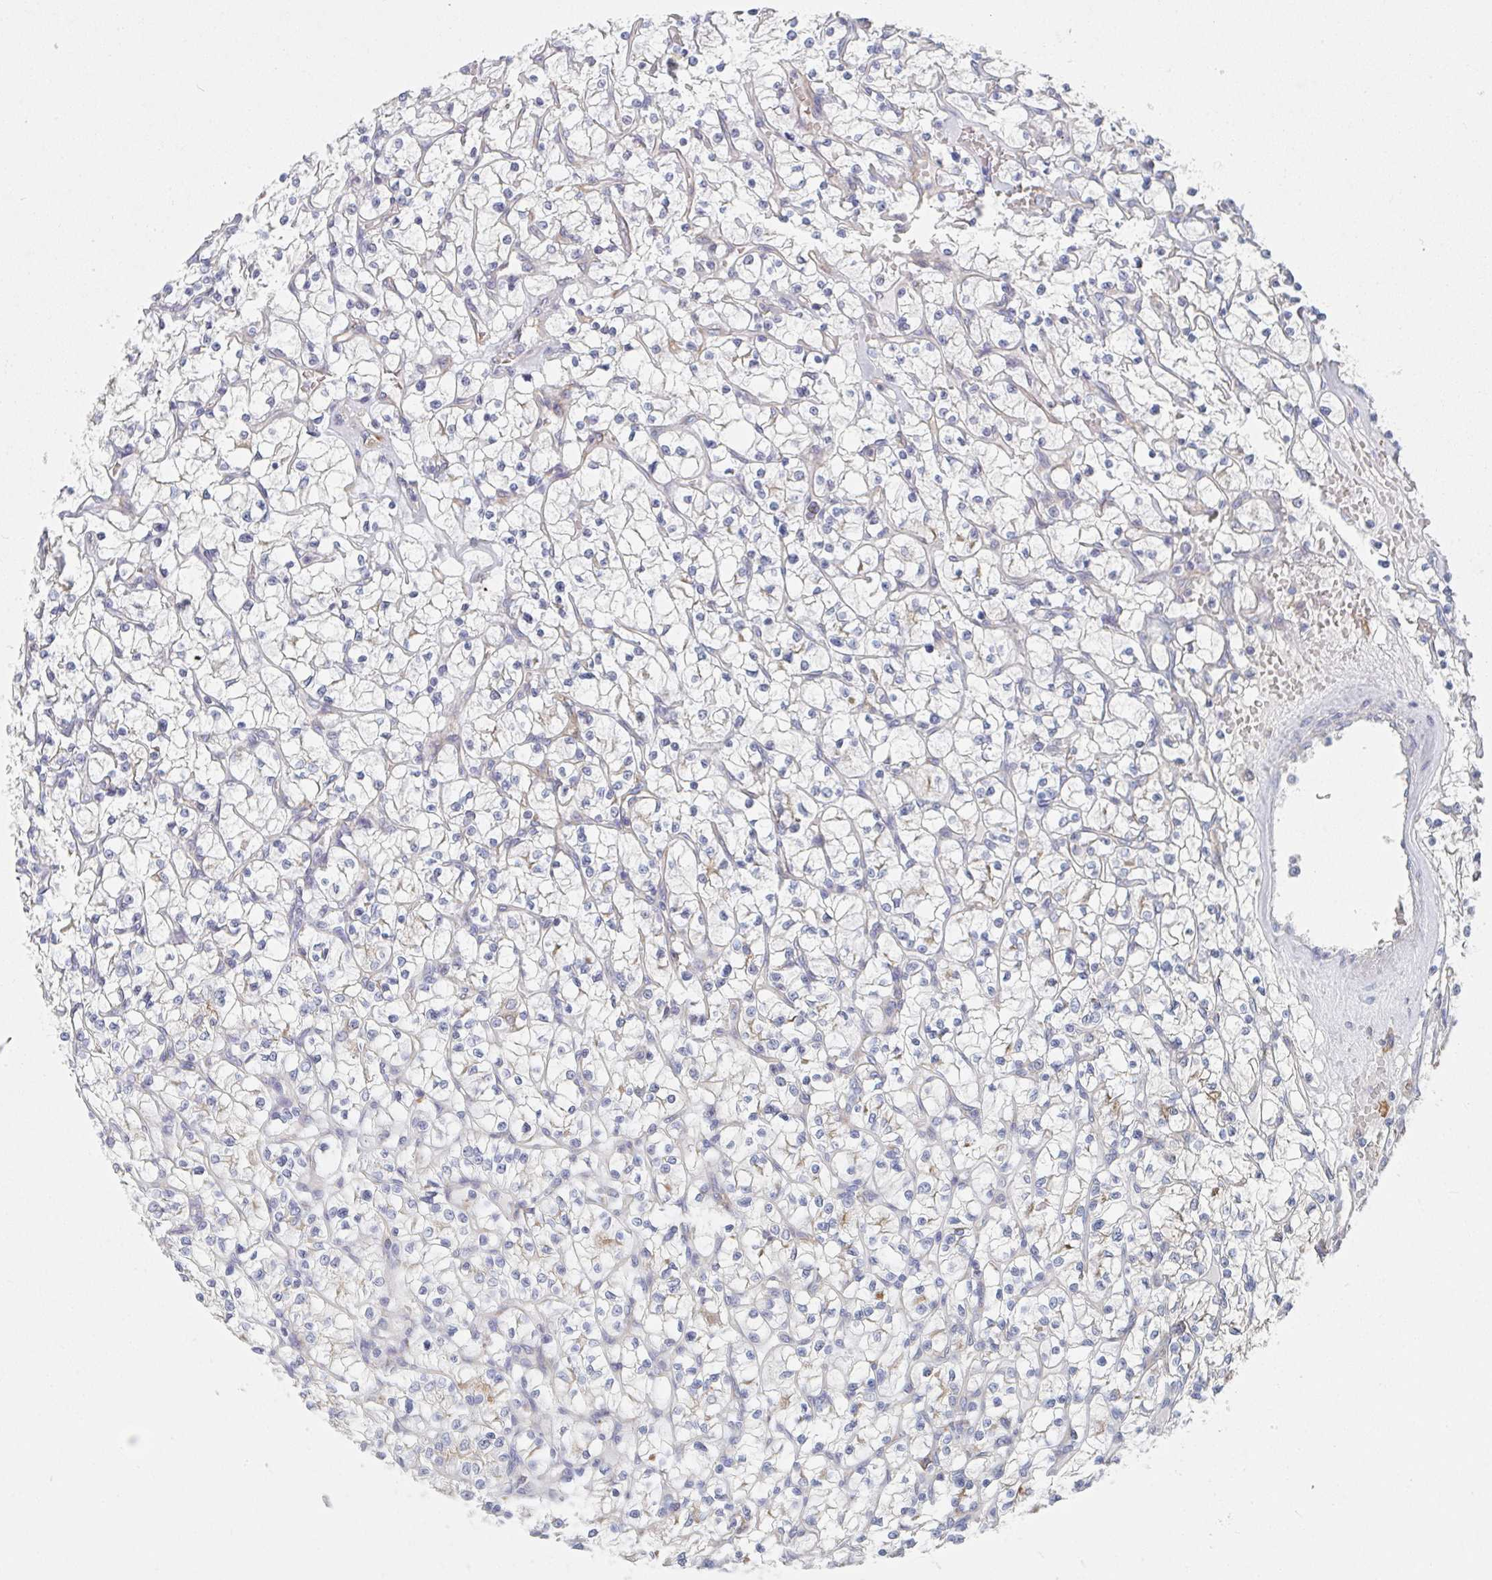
{"staining": {"intensity": "negative", "quantity": "none", "location": "none"}, "tissue": "renal cancer", "cell_type": "Tumor cells", "image_type": "cancer", "snomed": [{"axis": "morphology", "description": "Adenocarcinoma, NOS"}, {"axis": "topography", "description": "Kidney"}], "caption": "Immunohistochemistry of human renal adenocarcinoma exhibits no expression in tumor cells.", "gene": "DAB2", "patient": {"sex": "female", "age": 64}}